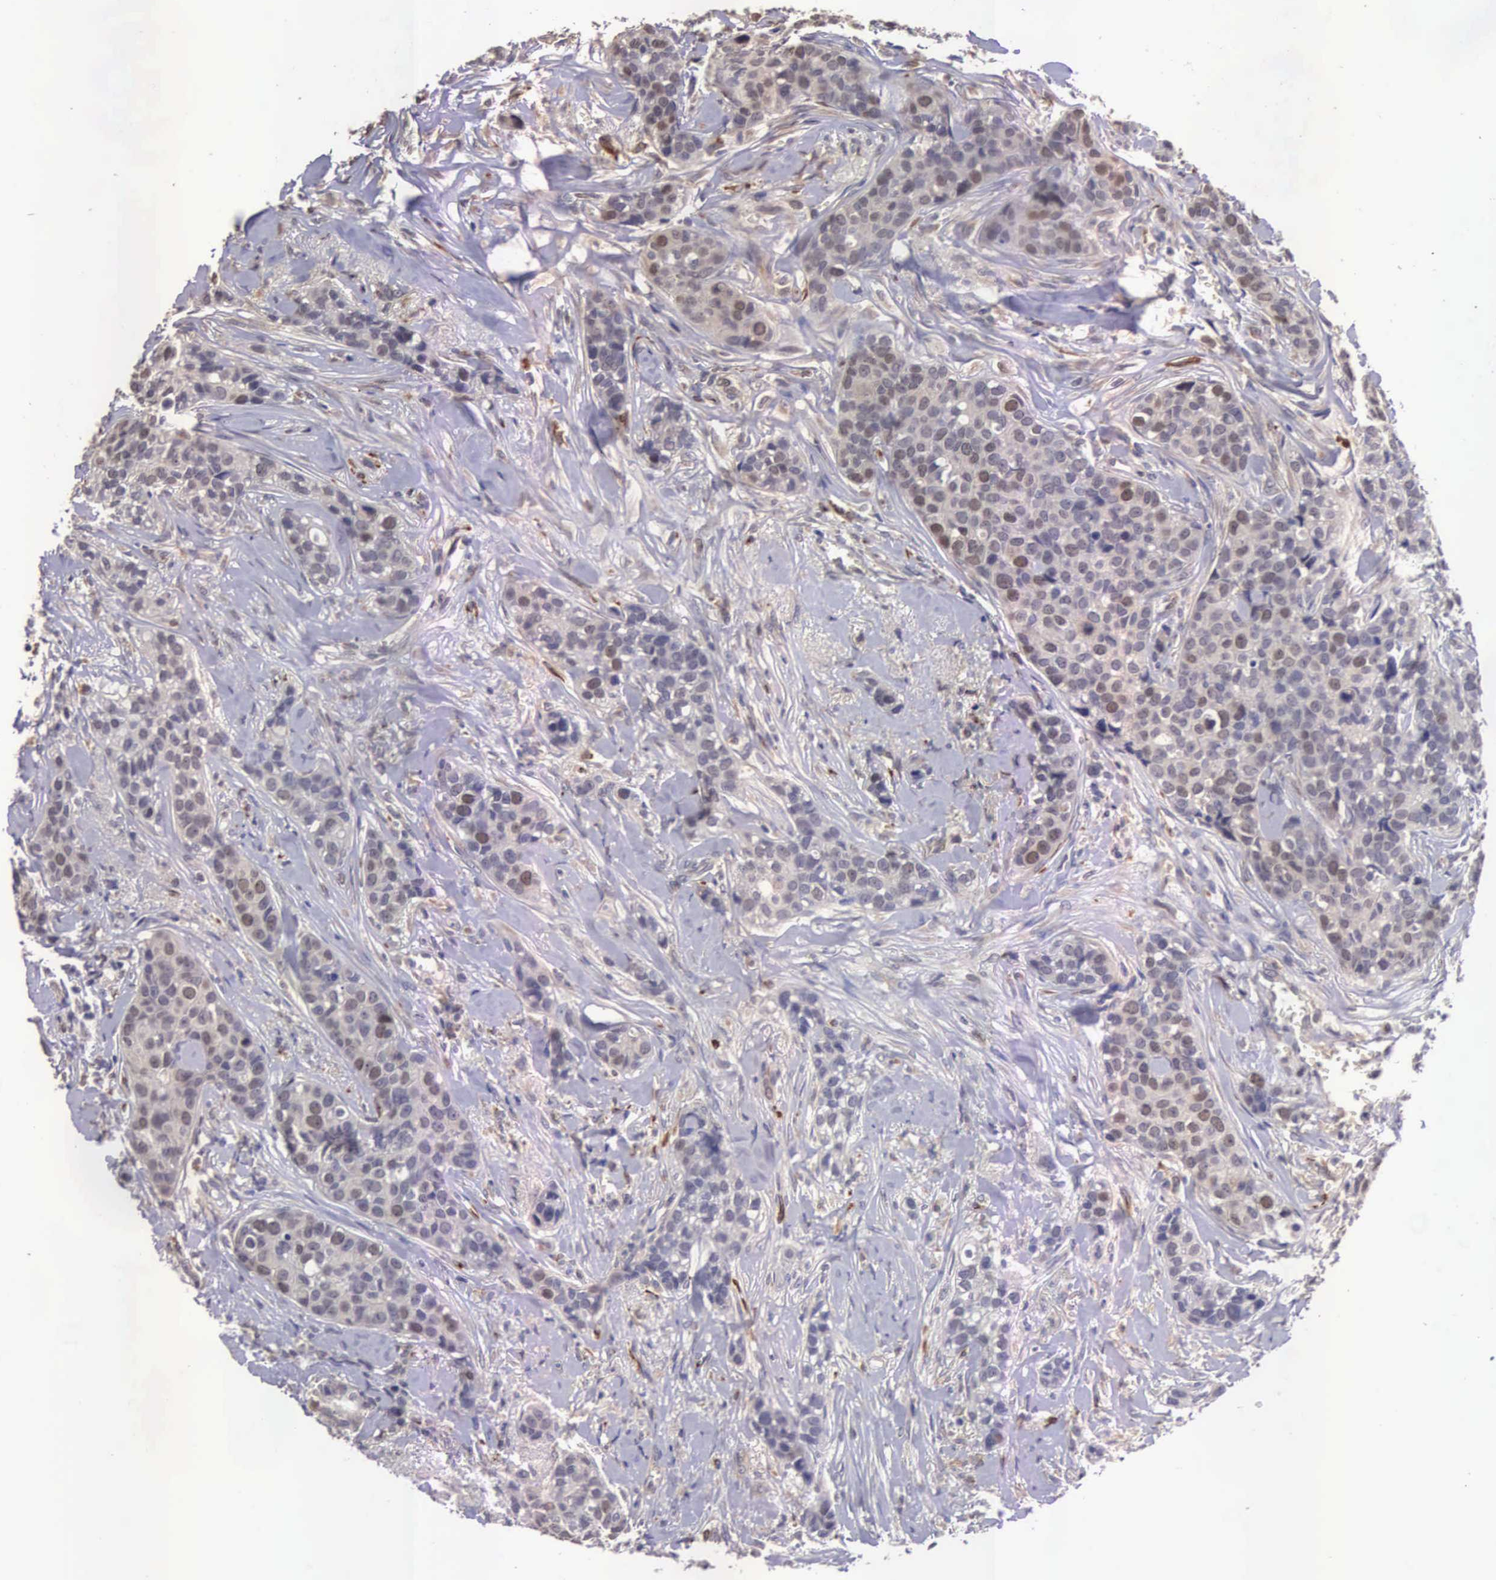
{"staining": {"intensity": "moderate", "quantity": "25%-75%", "location": "cytoplasmic/membranous,nuclear"}, "tissue": "breast cancer", "cell_type": "Tumor cells", "image_type": "cancer", "snomed": [{"axis": "morphology", "description": "Duct carcinoma"}, {"axis": "topography", "description": "Breast"}], "caption": "Protein analysis of breast invasive ductal carcinoma tissue displays moderate cytoplasmic/membranous and nuclear staining in approximately 25%-75% of tumor cells.", "gene": "CDC45", "patient": {"sex": "female", "age": 91}}